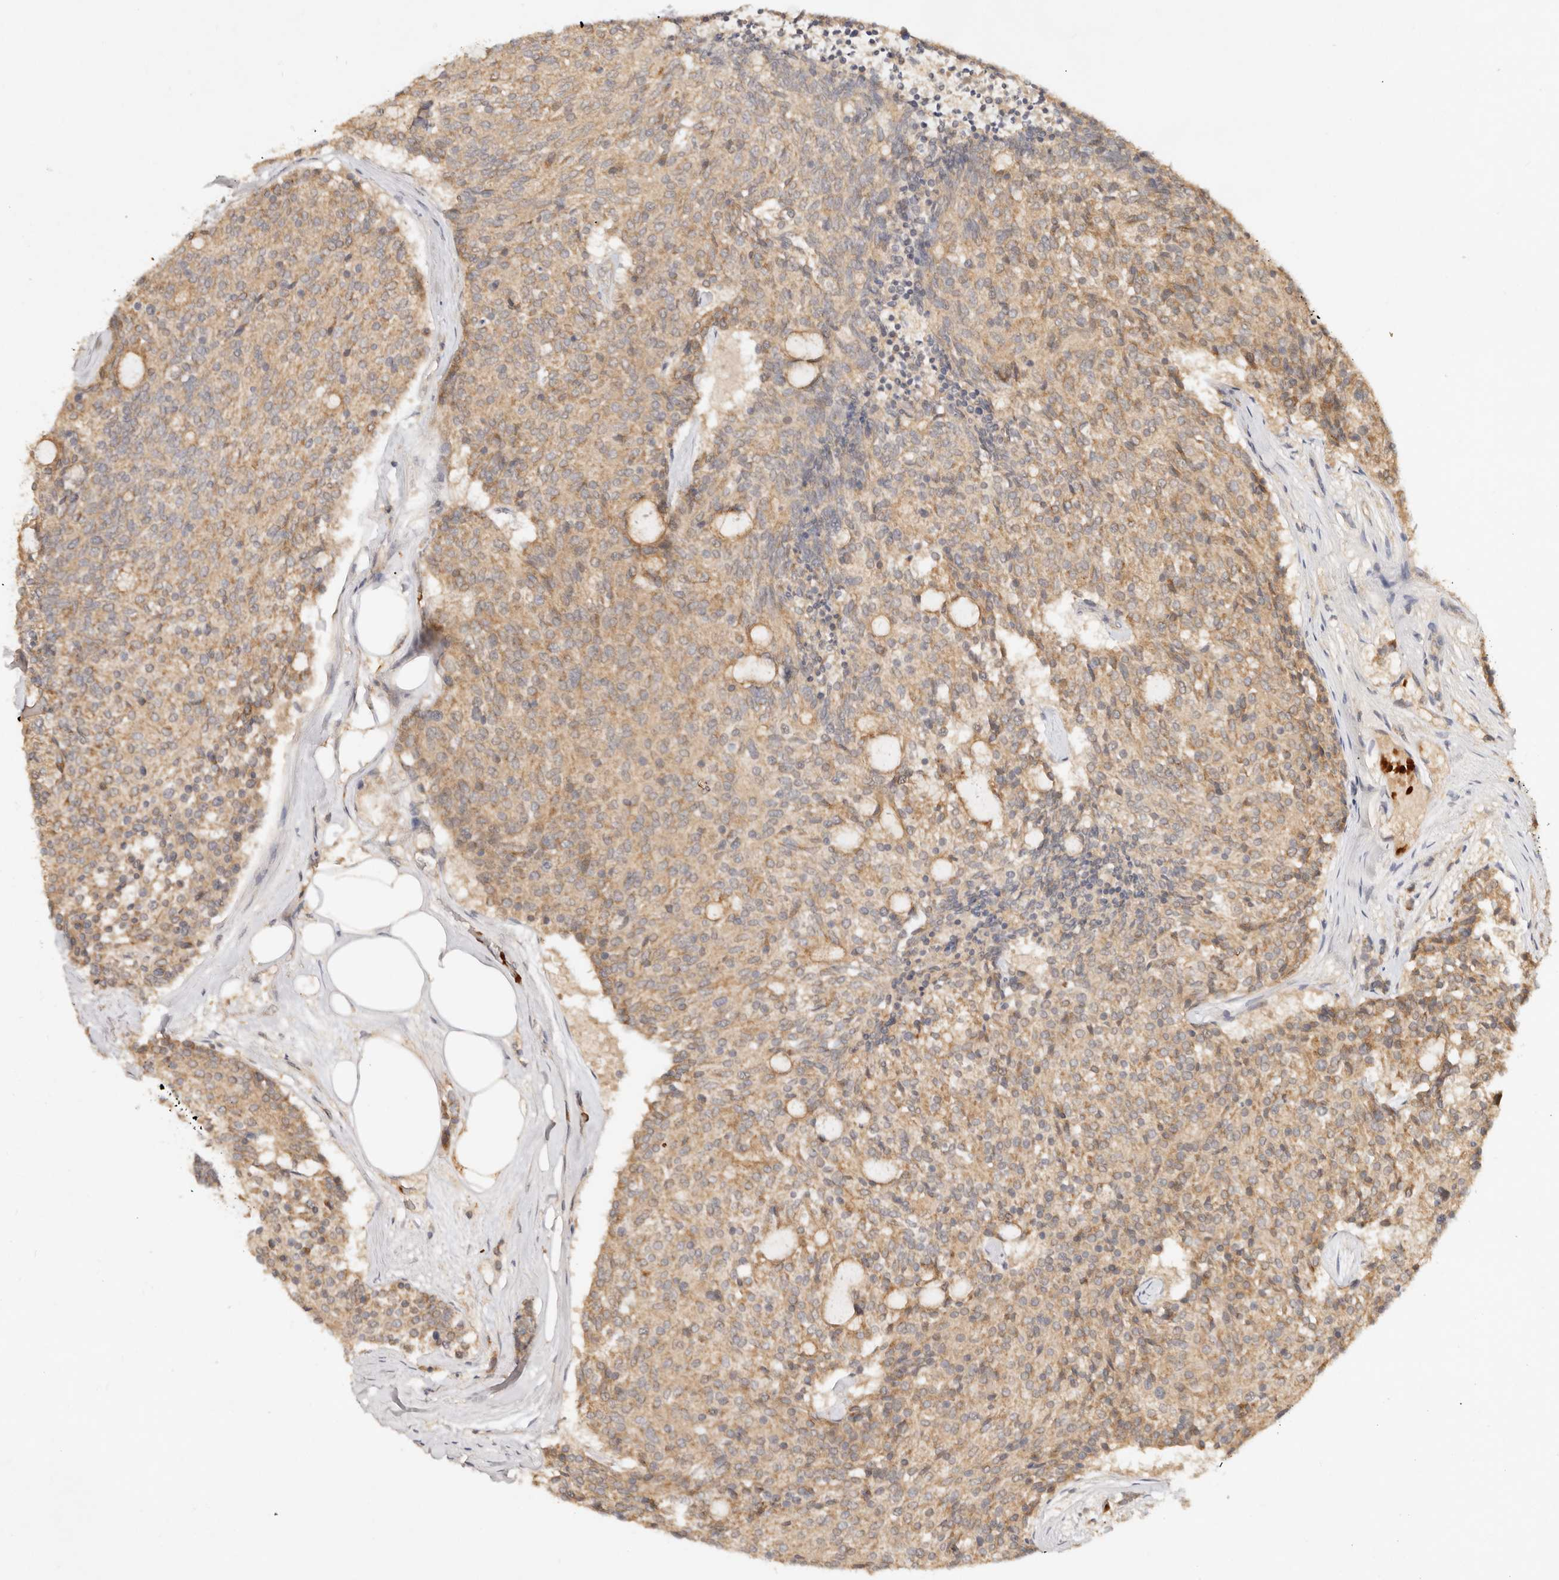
{"staining": {"intensity": "moderate", "quantity": "25%-75%", "location": "cytoplasmic/membranous"}, "tissue": "carcinoid", "cell_type": "Tumor cells", "image_type": "cancer", "snomed": [{"axis": "morphology", "description": "Carcinoid, malignant, NOS"}, {"axis": "topography", "description": "Pancreas"}], "caption": "Tumor cells exhibit moderate cytoplasmic/membranous positivity in approximately 25%-75% of cells in carcinoid (malignant).", "gene": "FREM2", "patient": {"sex": "female", "age": 54}}